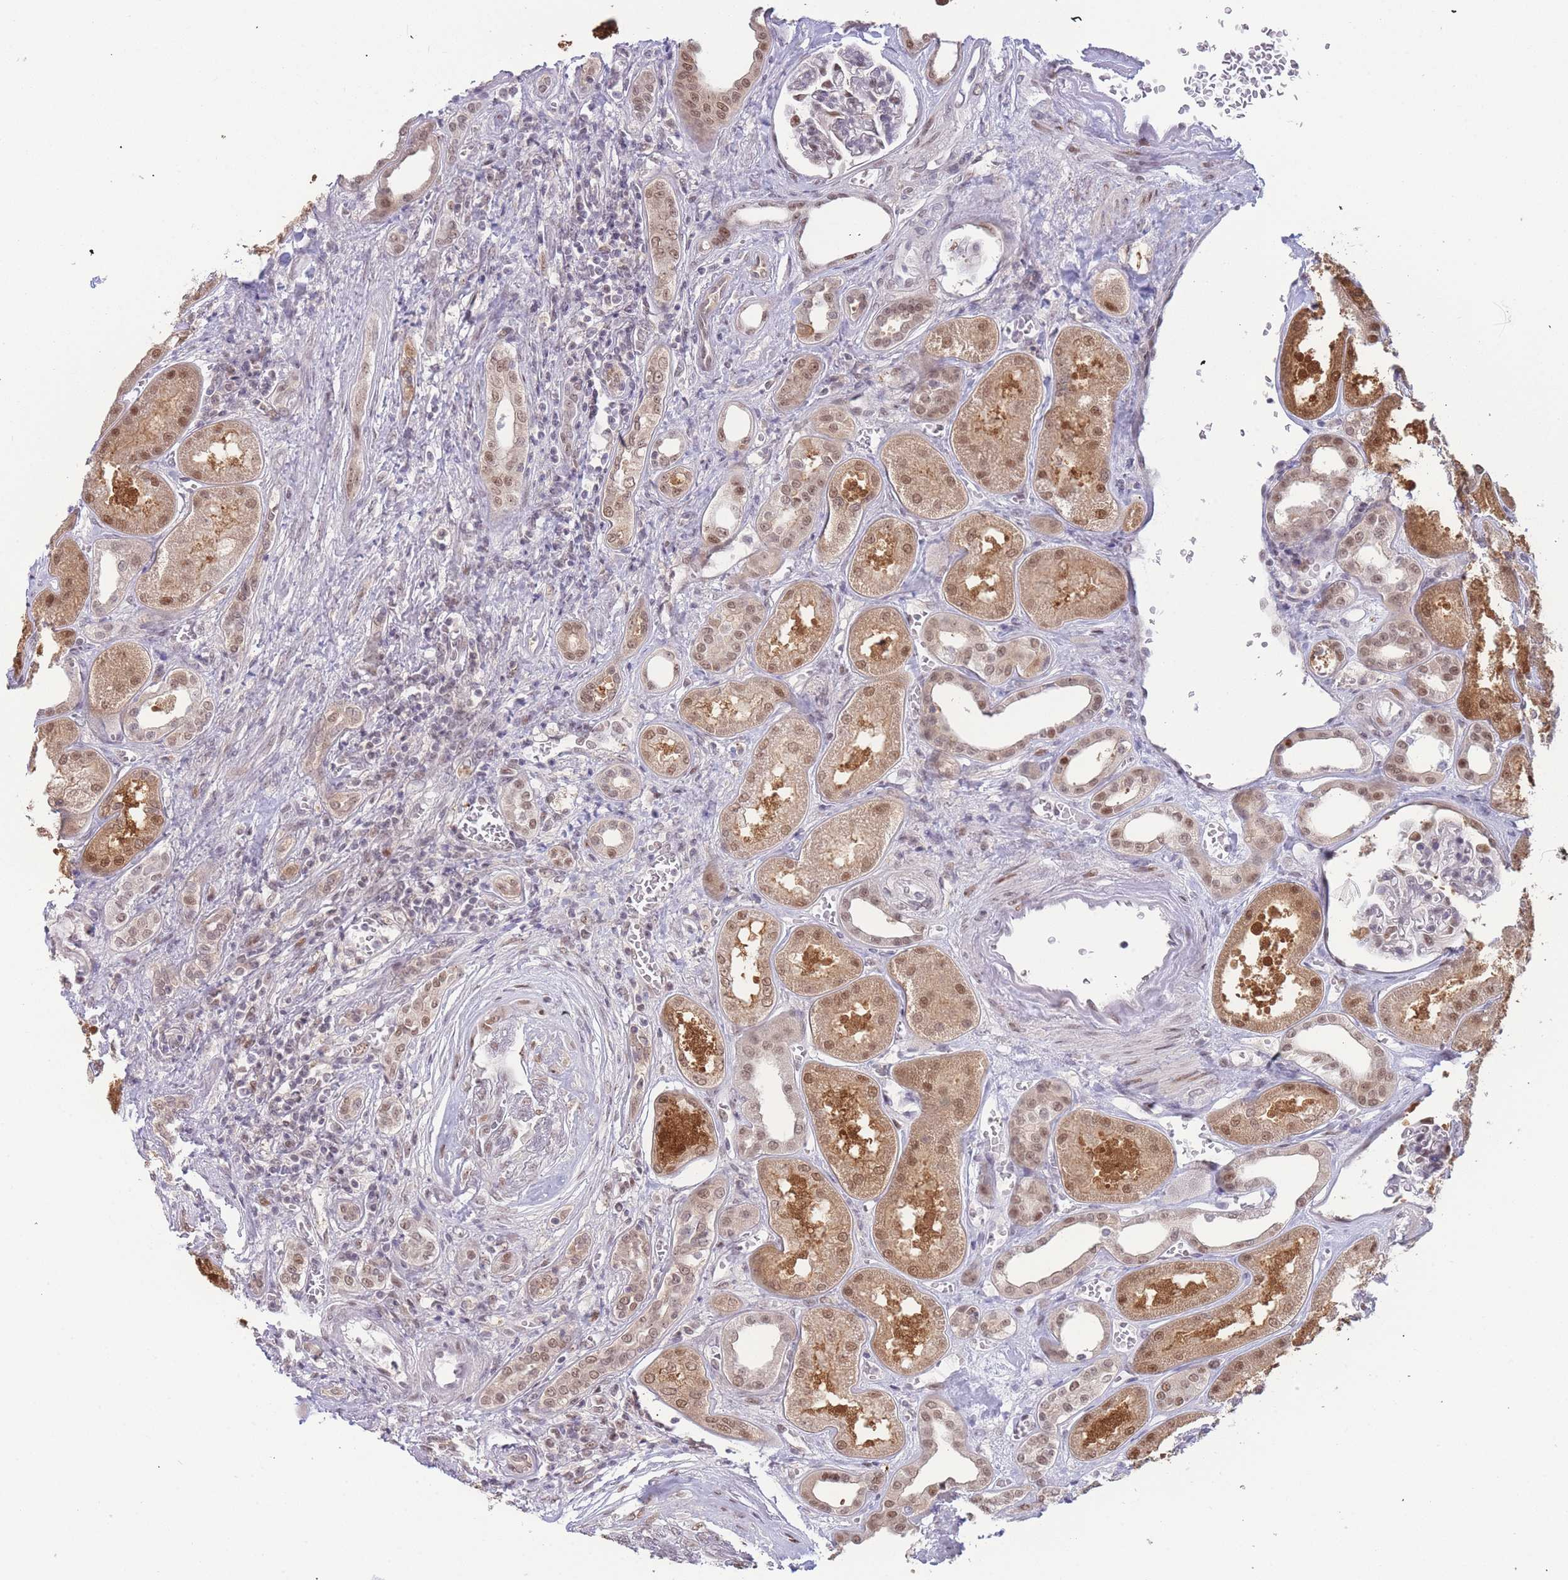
{"staining": {"intensity": "moderate", "quantity": "<25%", "location": "nuclear"}, "tissue": "kidney", "cell_type": "Cells in glomeruli", "image_type": "normal", "snomed": [{"axis": "morphology", "description": "Normal tissue, NOS"}, {"axis": "morphology", "description": "Adenocarcinoma, NOS"}, {"axis": "topography", "description": "Kidney"}], "caption": "Brown immunohistochemical staining in unremarkable human kidney shows moderate nuclear staining in approximately <25% of cells in glomeruli. (DAB (3,3'-diaminobenzidine) IHC, brown staining for protein, blue staining for nuclei).", "gene": "DEAF1", "patient": {"sex": "female", "age": 68}}